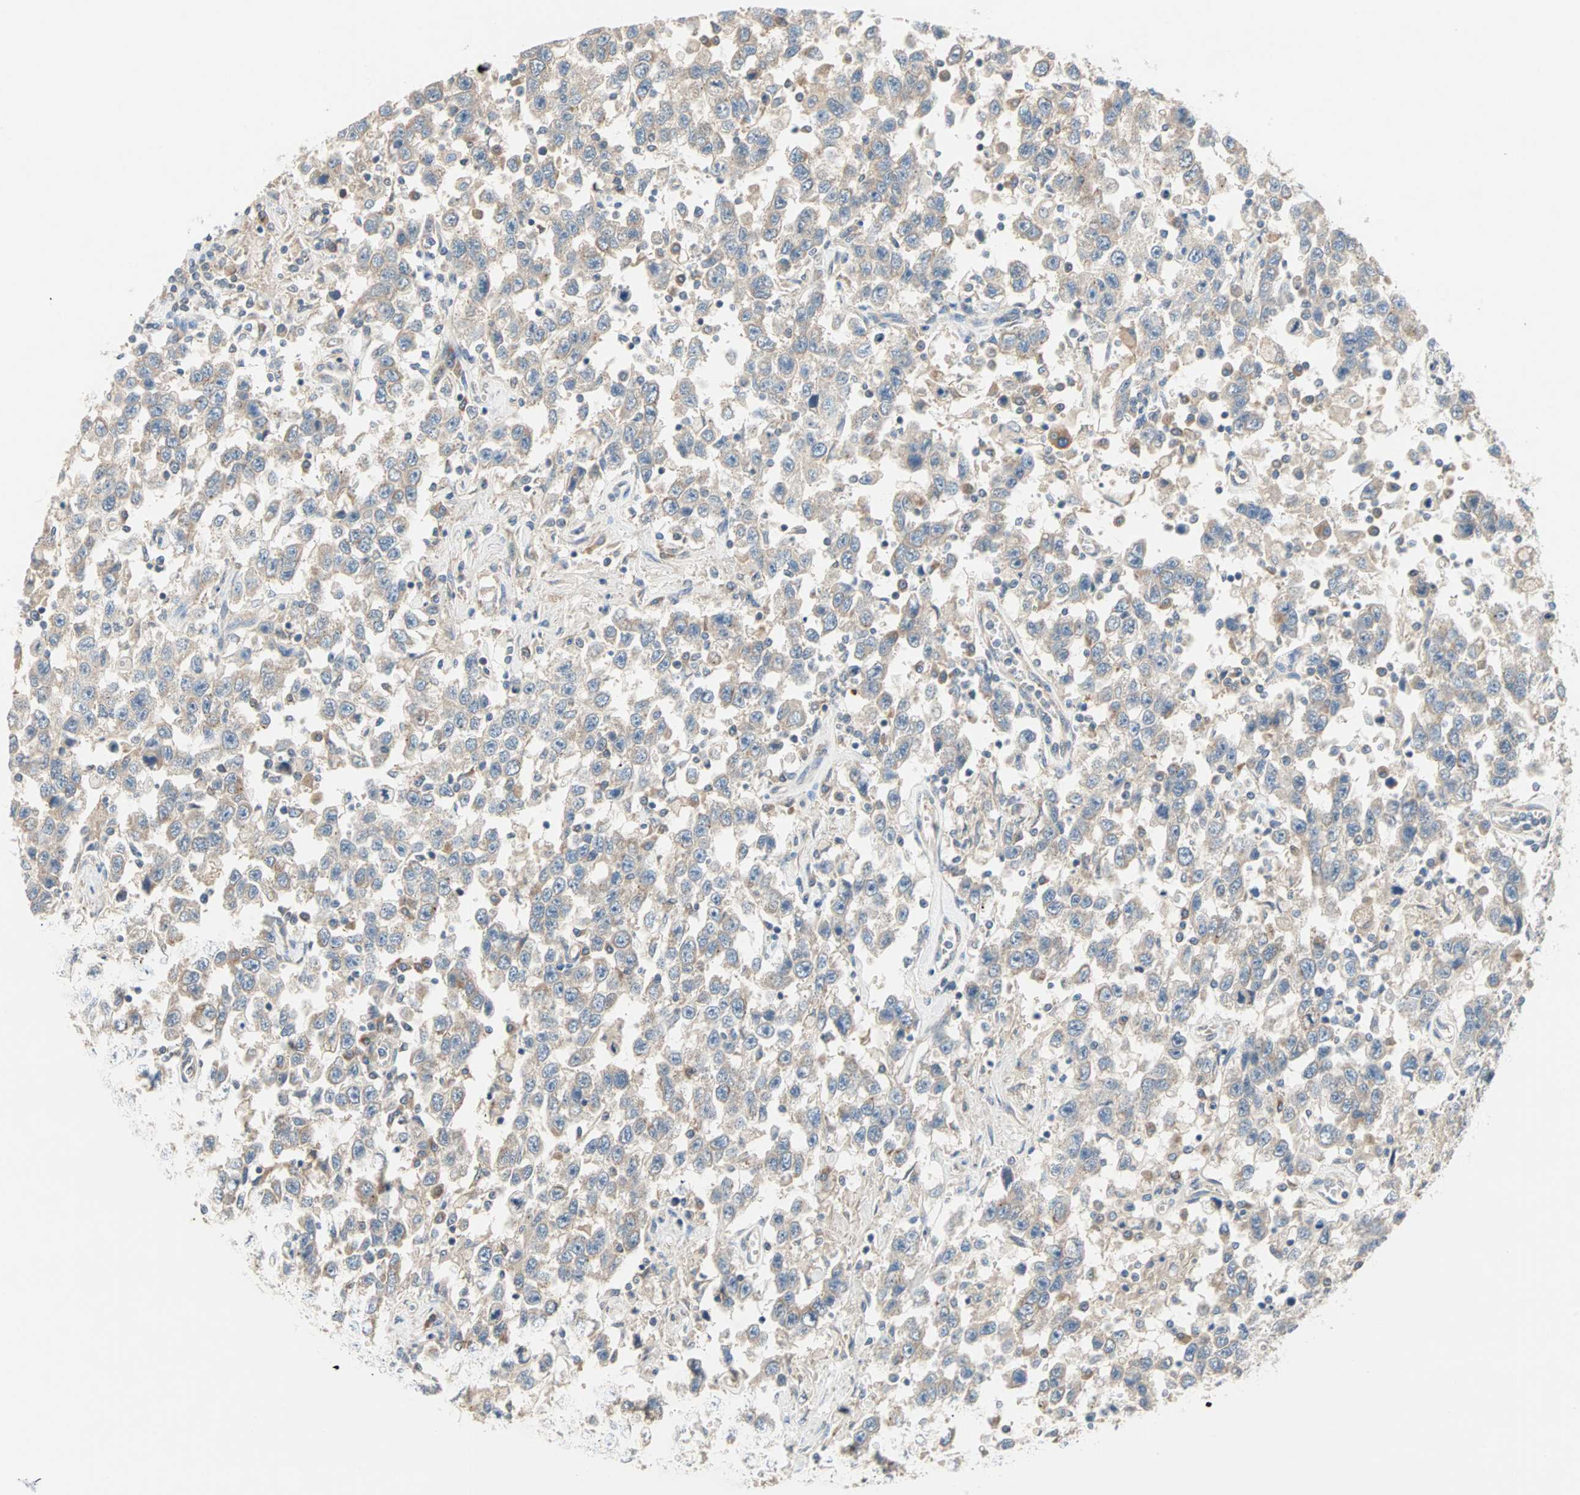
{"staining": {"intensity": "weak", "quantity": "<25%", "location": "cytoplasmic/membranous"}, "tissue": "testis cancer", "cell_type": "Tumor cells", "image_type": "cancer", "snomed": [{"axis": "morphology", "description": "Seminoma, NOS"}, {"axis": "topography", "description": "Testis"}], "caption": "Testis cancer (seminoma) was stained to show a protein in brown. There is no significant positivity in tumor cells.", "gene": "PDE8A", "patient": {"sex": "male", "age": 41}}